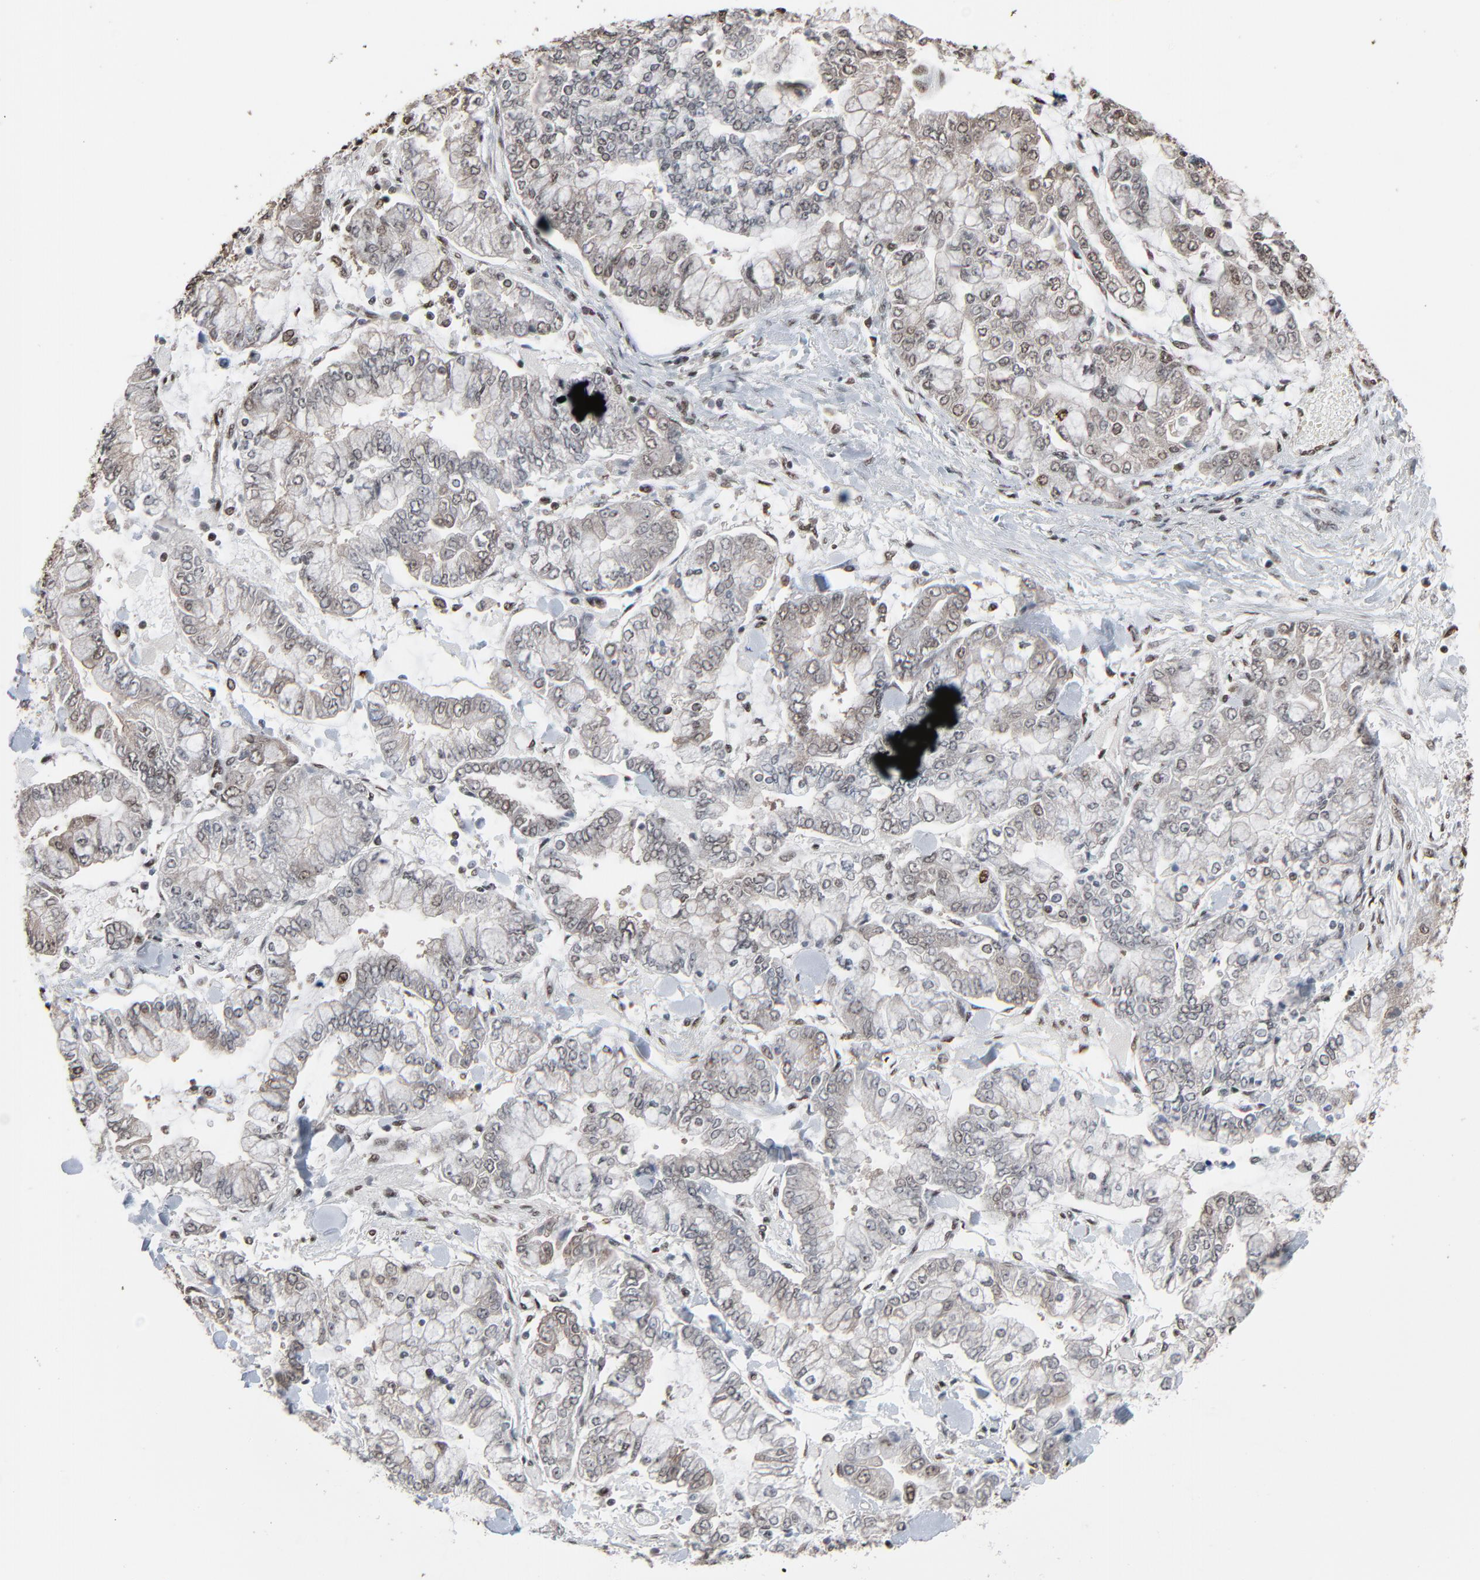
{"staining": {"intensity": "moderate", "quantity": "<25%", "location": "cytoplasmic/membranous,nuclear"}, "tissue": "stomach cancer", "cell_type": "Tumor cells", "image_type": "cancer", "snomed": [{"axis": "morphology", "description": "Normal tissue, NOS"}, {"axis": "morphology", "description": "Adenocarcinoma, NOS"}, {"axis": "topography", "description": "Stomach, upper"}, {"axis": "topography", "description": "Stomach"}], "caption": "A low amount of moderate cytoplasmic/membranous and nuclear staining is present in about <25% of tumor cells in stomach cancer tissue. (brown staining indicates protein expression, while blue staining denotes nuclei).", "gene": "MEIS2", "patient": {"sex": "male", "age": 76}}